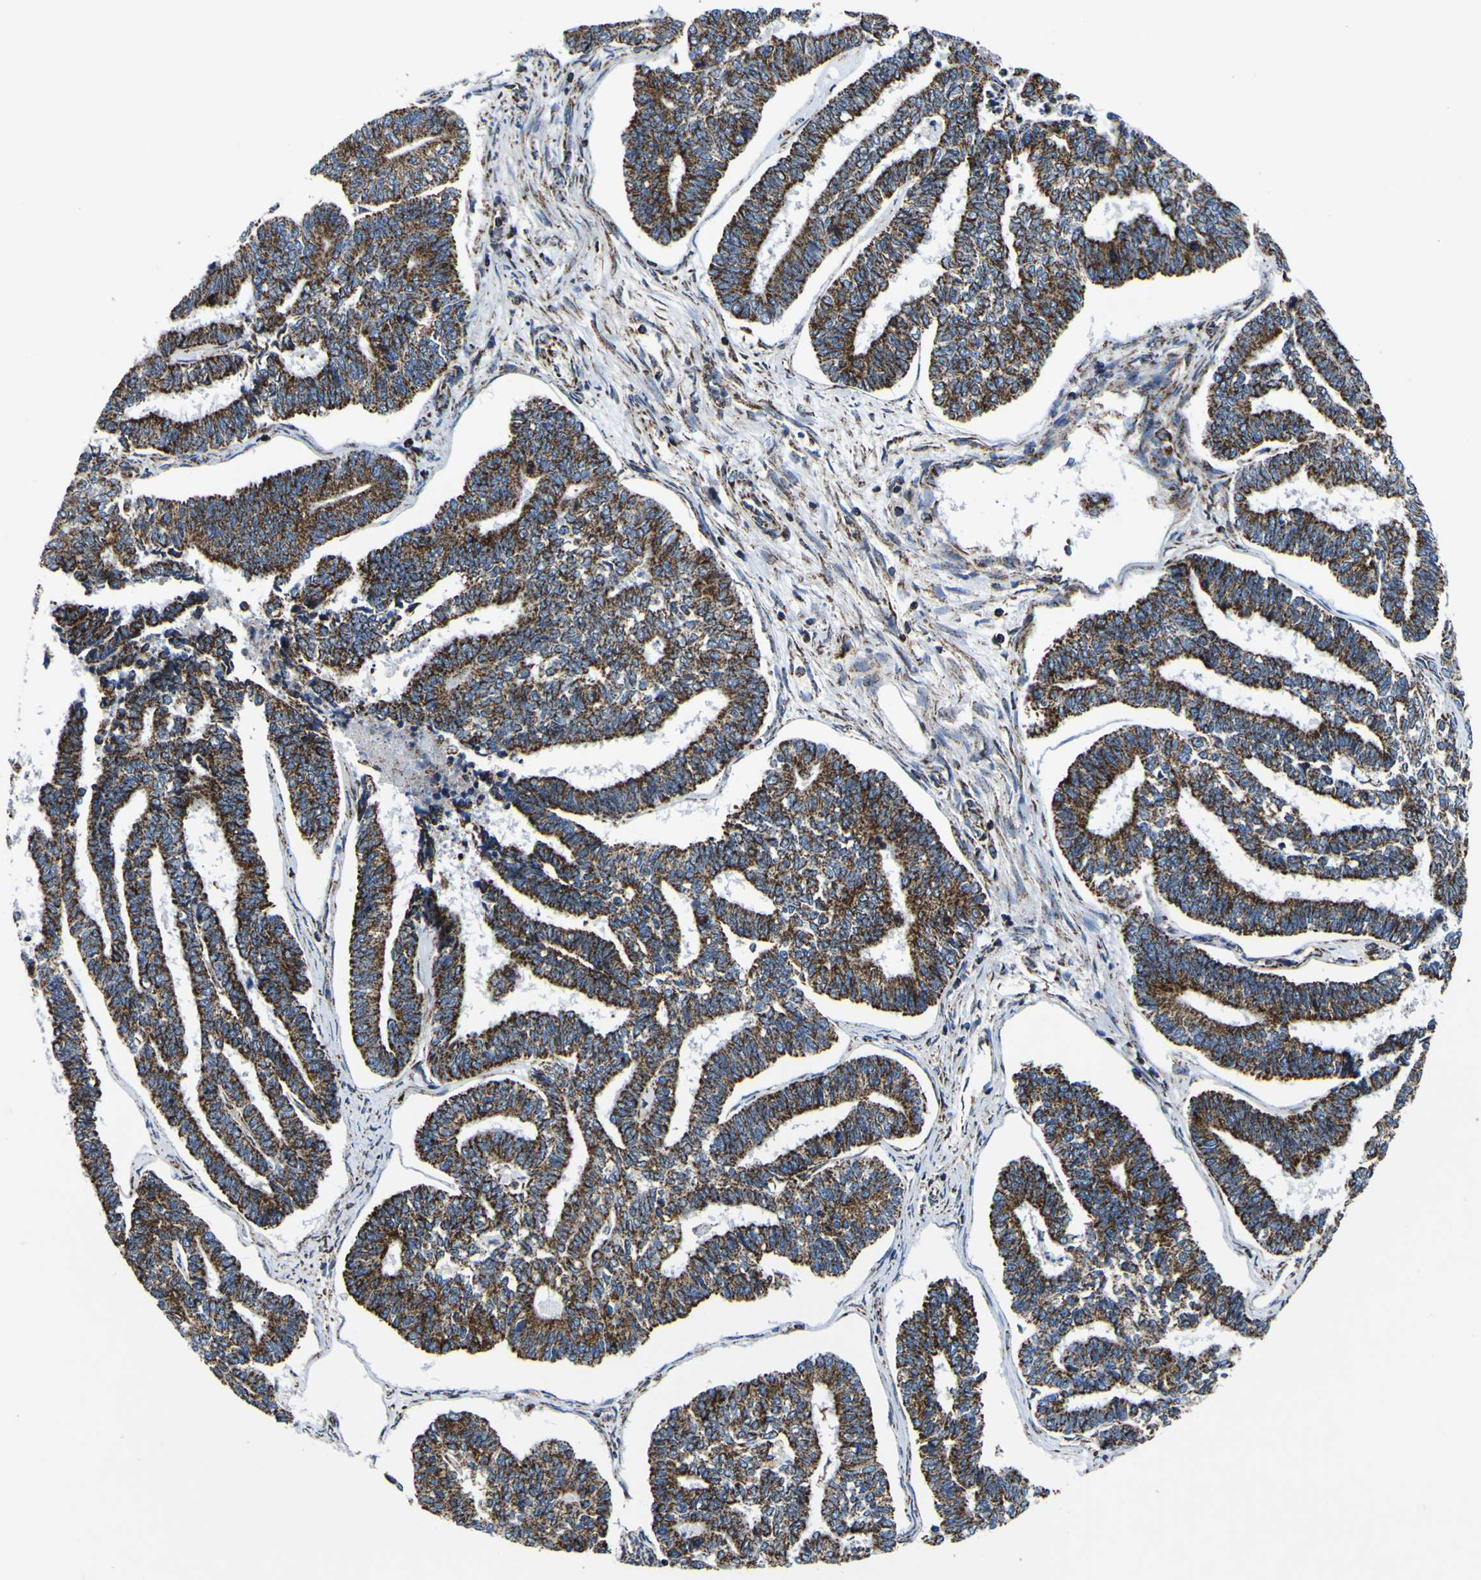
{"staining": {"intensity": "moderate", "quantity": ">75%", "location": "cytoplasmic/membranous"}, "tissue": "endometrial cancer", "cell_type": "Tumor cells", "image_type": "cancer", "snomed": [{"axis": "morphology", "description": "Adenocarcinoma, NOS"}, {"axis": "topography", "description": "Endometrium"}], "caption": "The micrograph exhibits a brown stain indicating the presence of a protein in the cytoplasmic/membranous of tumor cells in endometrial adenocarcinoma.", "gene": "PTRH2", "patient": {"sex": "female", "age": 70}}